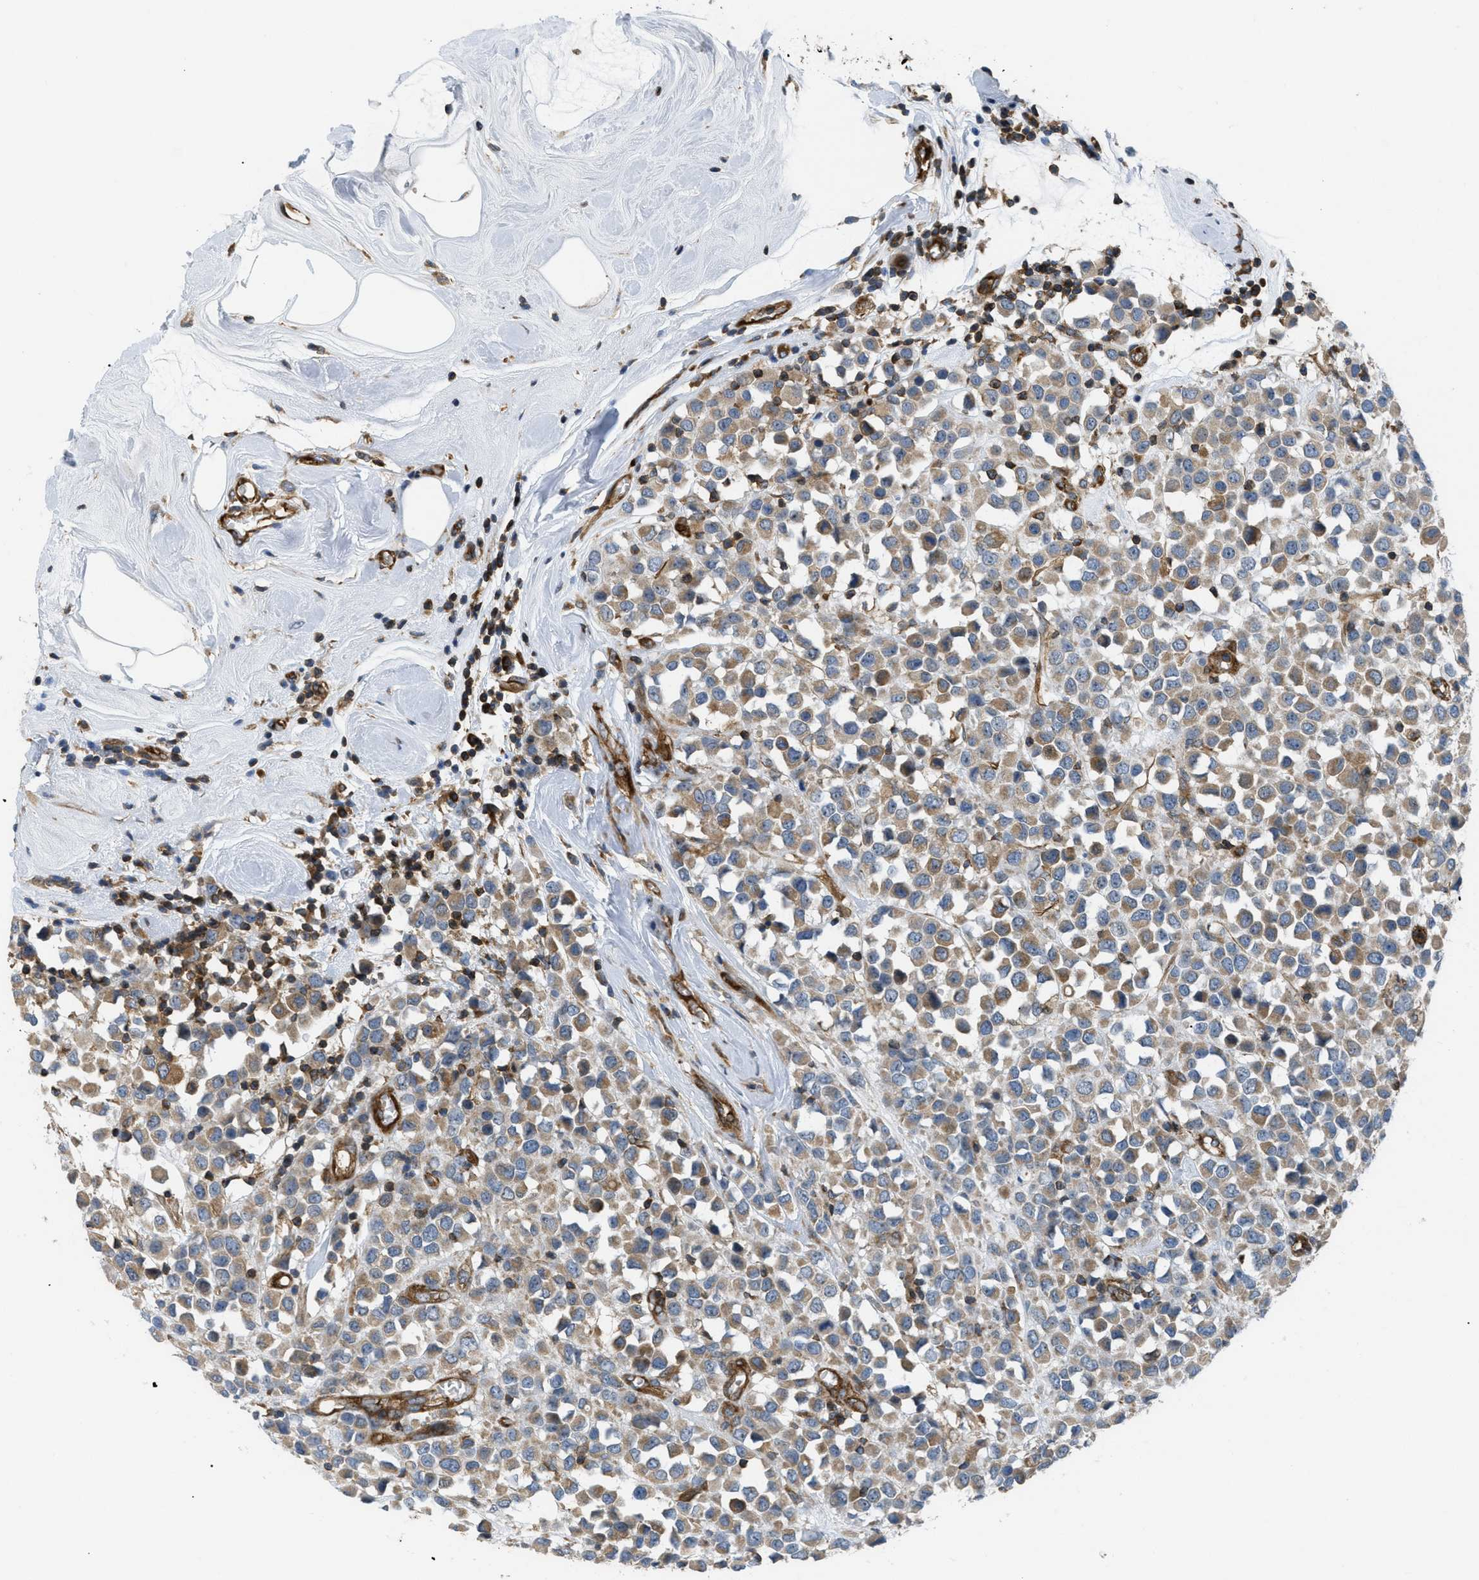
{"staining": {"intensity": "moderate", "quantity": ">75%", "location": "cytoplasmic/membranous"}, "tissue": "breast cancer", "cell_type": "Tumor cells", "image_type": "cancer", "snomed": [{"axis": "morphology", "description": "Duct carcinoma"}, {"axis": "topography", "description": "Breast"}], "caption": "A micrograph showing moderate cytoplasmic/membranous expression in about >75% of tumor cells in breast invasive ductal carcinoma, as visualized by brown immunohistochemical staining.", "gene": "ATP2A3", "patient": {"sex": "female", "age": 61}}